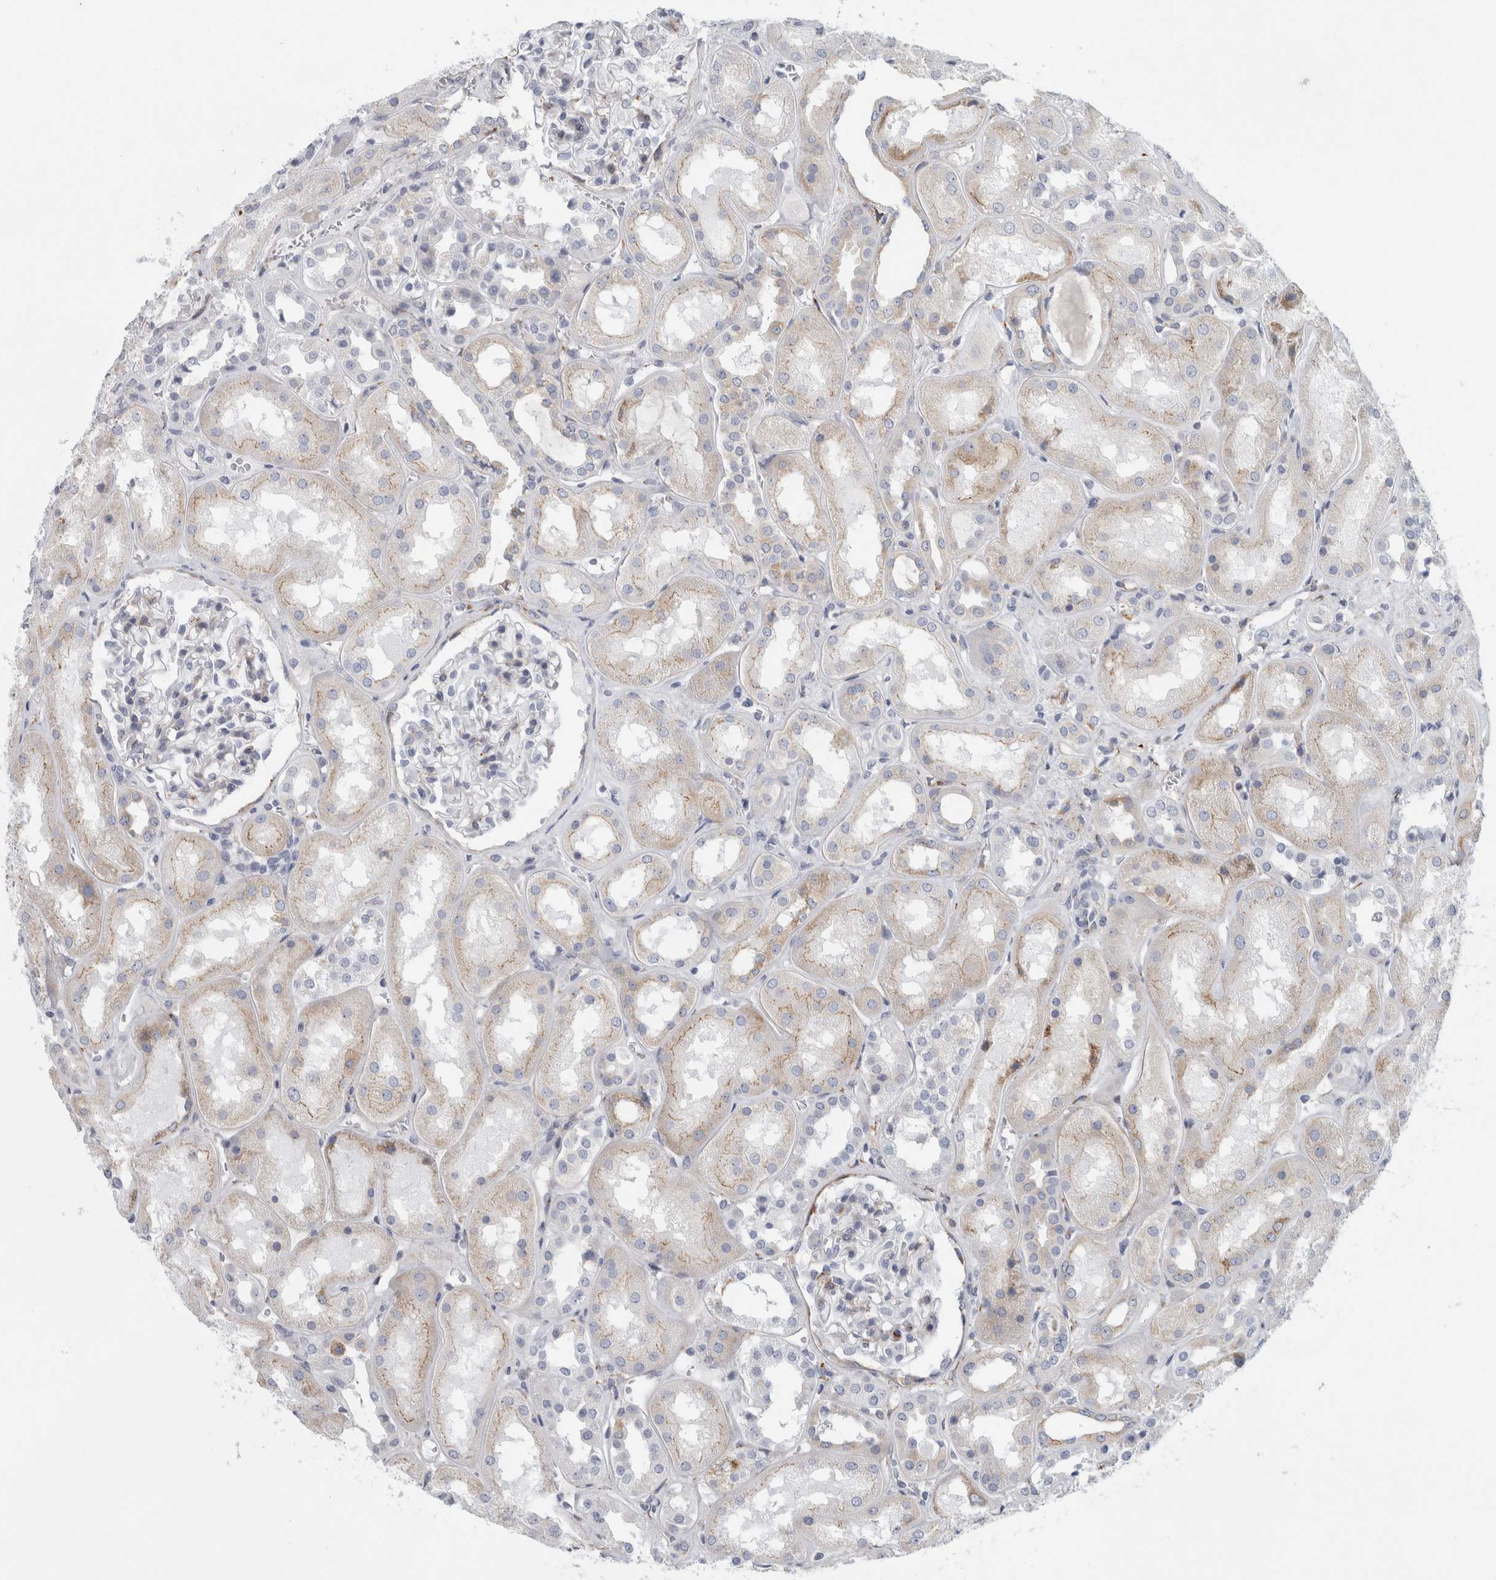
{"staining": {"intensity": "negative", "quantity": "none", "location": "none"}, "tissue": "kidney", "cell_type": "Cells in glomeruli", "image_type": "normal", "snomed": [{"axis": "morphology", "description": "Normal tissue, NOS"}, {"axis": "topography", "description": "Kidney"}], "caption": "This is an immunohistochemistry micrograph of unremarkable kidney. There is no positivity in cells in glomeruli.", "gene": "B3GNT3", "patient": {"sex": "male", "age": 70}}